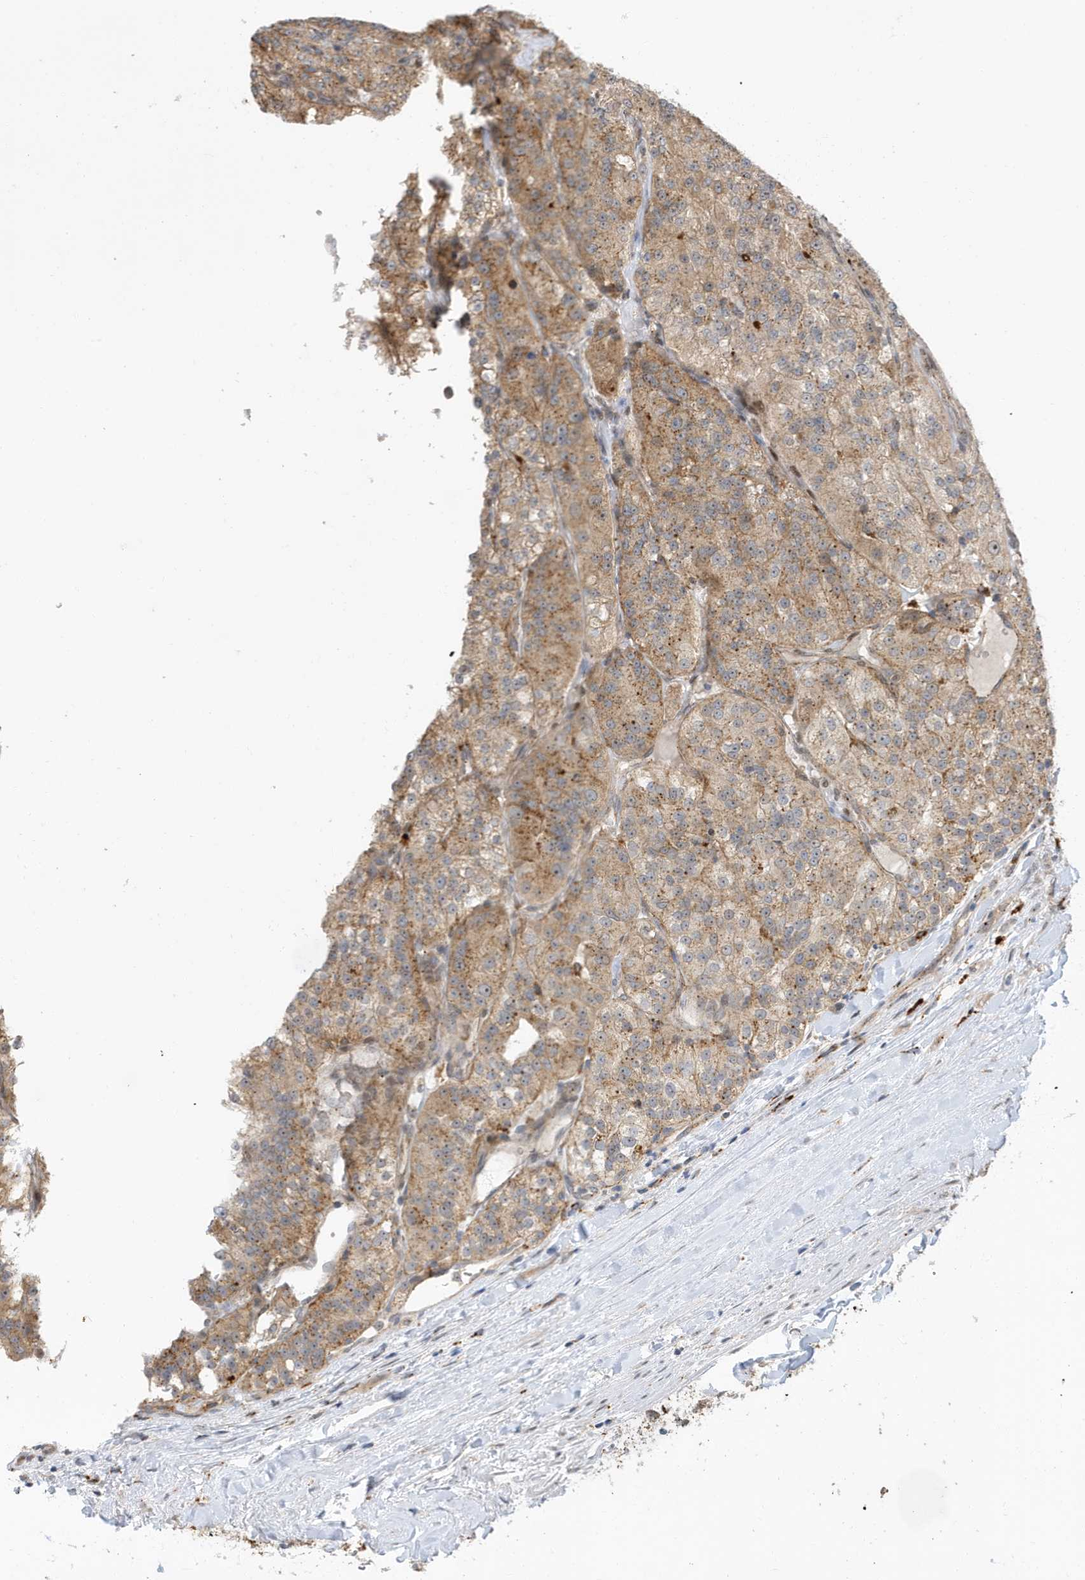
{"staining": {"intensity": "moderate", "quantity": ">75%", "location": "cytoplasmic/membranous"}, "tissue": "renal cancer", "cell_type": "Tumor cells", "image_type": "cancer", "snomed": [{"axis": "morphology", "description": "Adenocarcinoma, NOS"}, {"axis": "topography", "description": "Kidney"}], "caption": "Immunohistochemistry (IHC) histopathology image of human renal adenocarcinoma stained for a protein (brown), which demonstrates medium levels of moderate cytoplasmic/membranous staining in about >75% of tumor cells.", "gene": "ZNF507", "patient": {"sex": "female", "age": 63}}